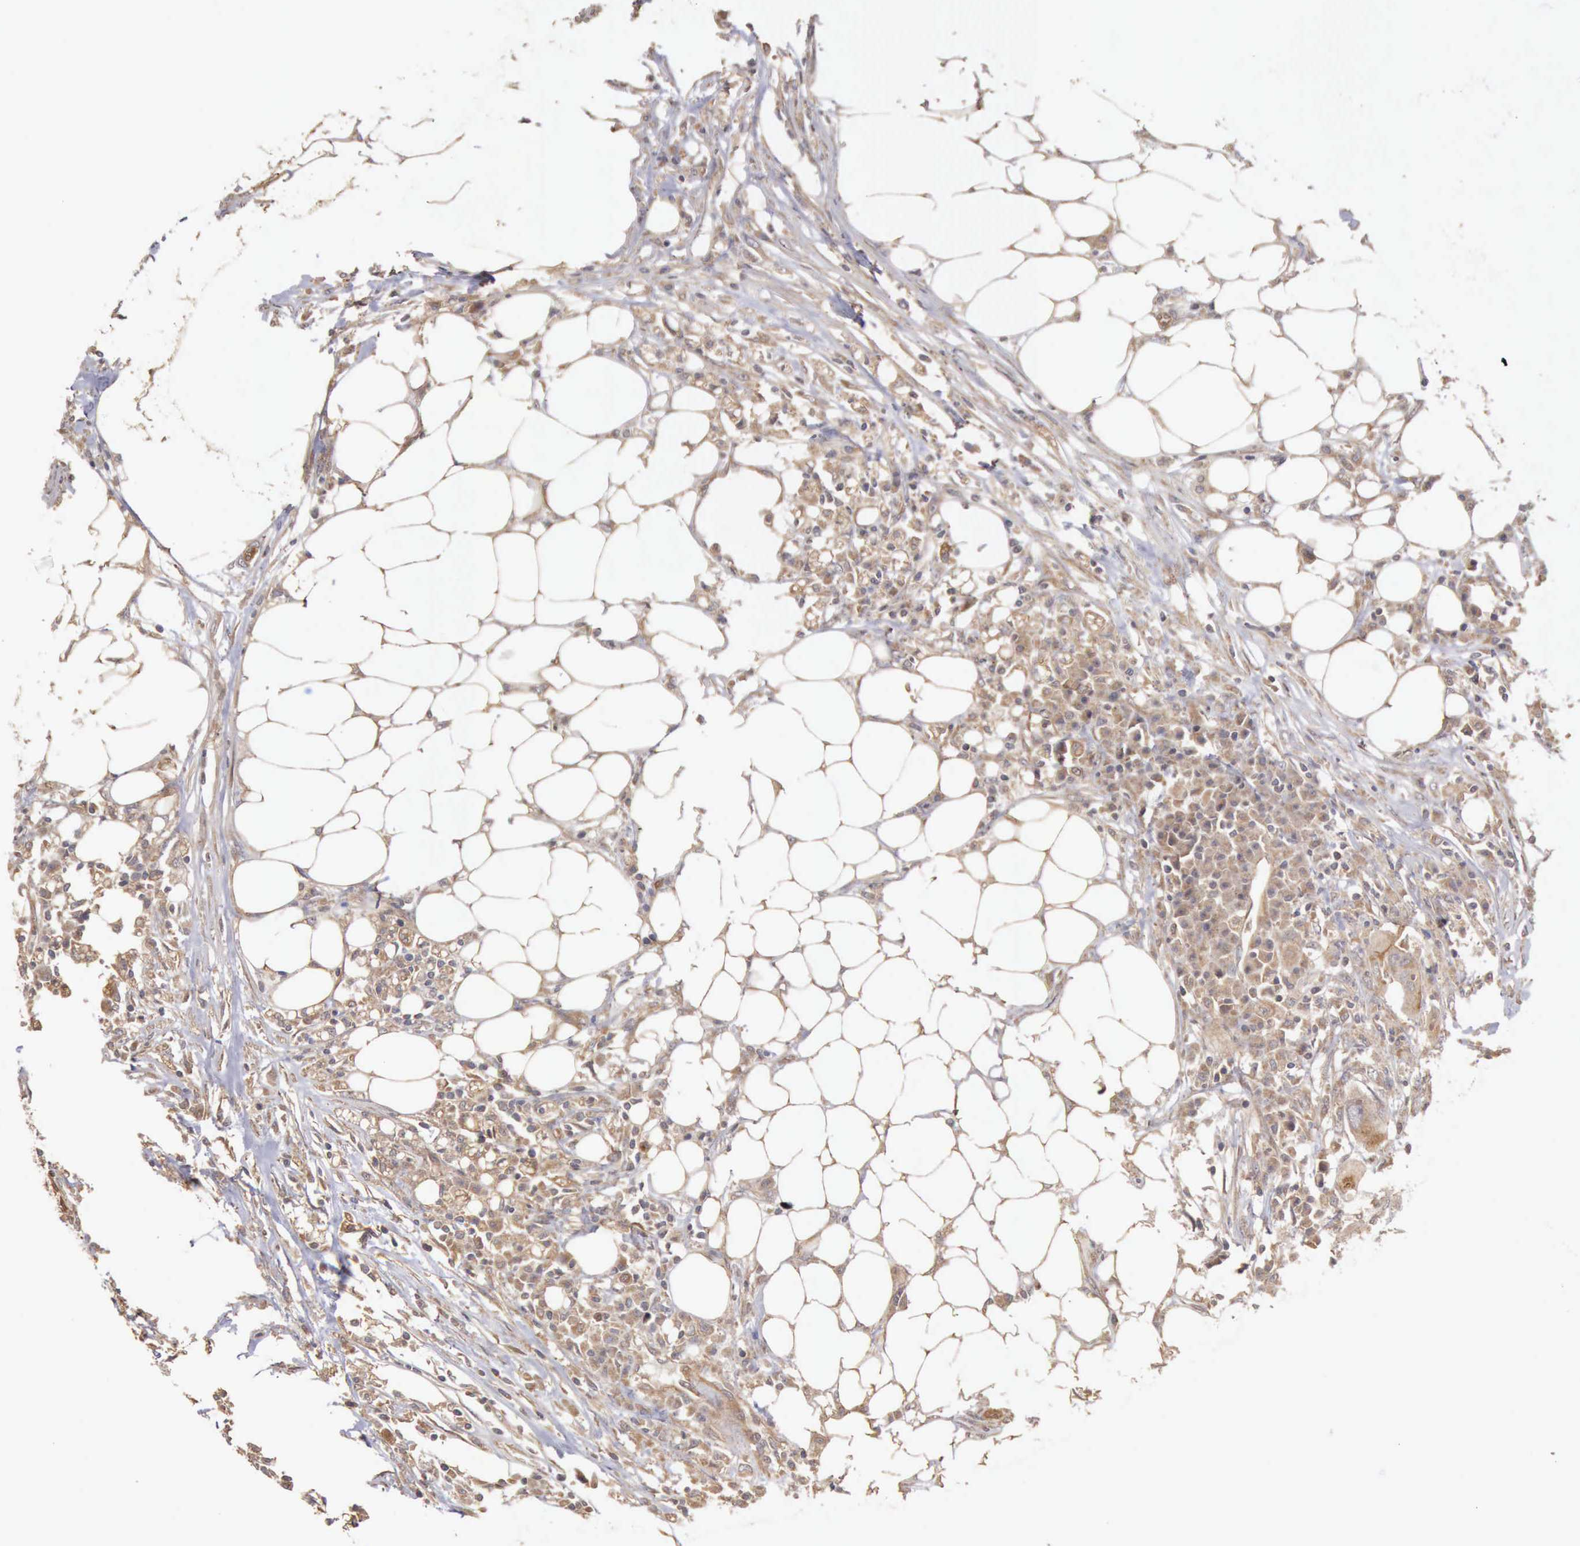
{"staining": {"intensity": "weak", "quantity": "25%-75%", "location": "cytoplasmic/membranous"}, "tissue": "colorectal cancer", "cell_type": "Tumor cells", "image_type": "cancer", "snomed": [{"axis": "morphology", "description": "Adenocarcinoma, NOS"}, {"axis": "topography", "description": "Colon"}], "caption": "The immunohistochemical stain shows weak cytoplasmic/membranous staining in tumor cells of adenocarcinoma (colorectal) tissue.", "gene": "BMX", "patient": {"sex": "male", "age": 71}}